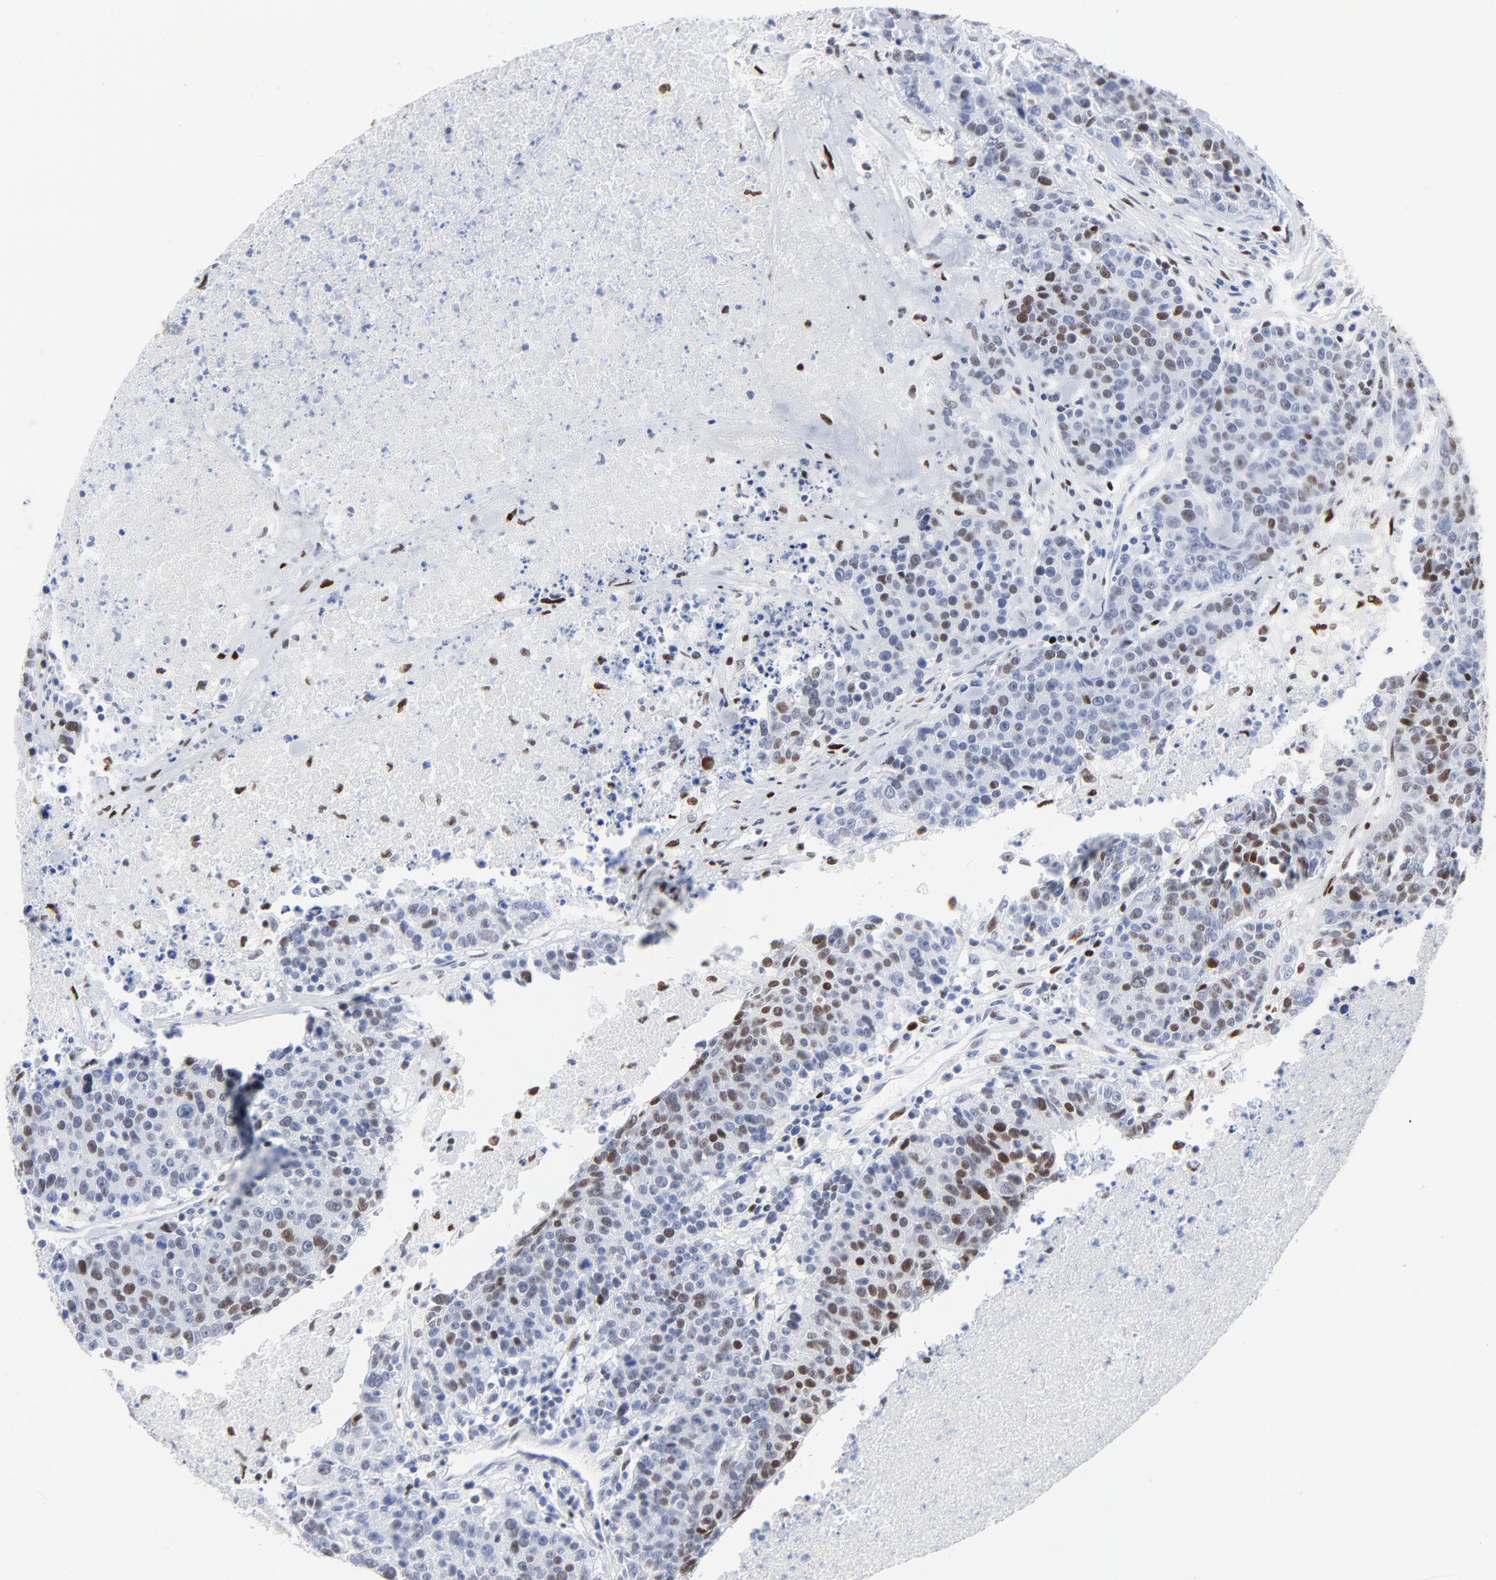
{"staining": {"intensity": "moderate", "quantity": "25%-75%", "location": "nuclear"}, "tissue": "colorectal cancer", "cell_type": "Tumor cells", "image_type": "cancer", "snomed": [{"axis": "morphology", "description": "Adenocarcinoma, NOS"}, {"axis": "topography", "description": "Colon"}], "caption": "Brown immunohistochemical staining in colorectal cancer (adenocarcinoma) demonstrates moderate nuclear staining in approximately 25%-75% of tumor cells. Using DAB (brown) and hematoxylin (blue) stains, captured at high magnification using brightfield microscopy.", "gene": "JUN", "patient": {"sex": "female", "age": 53}}